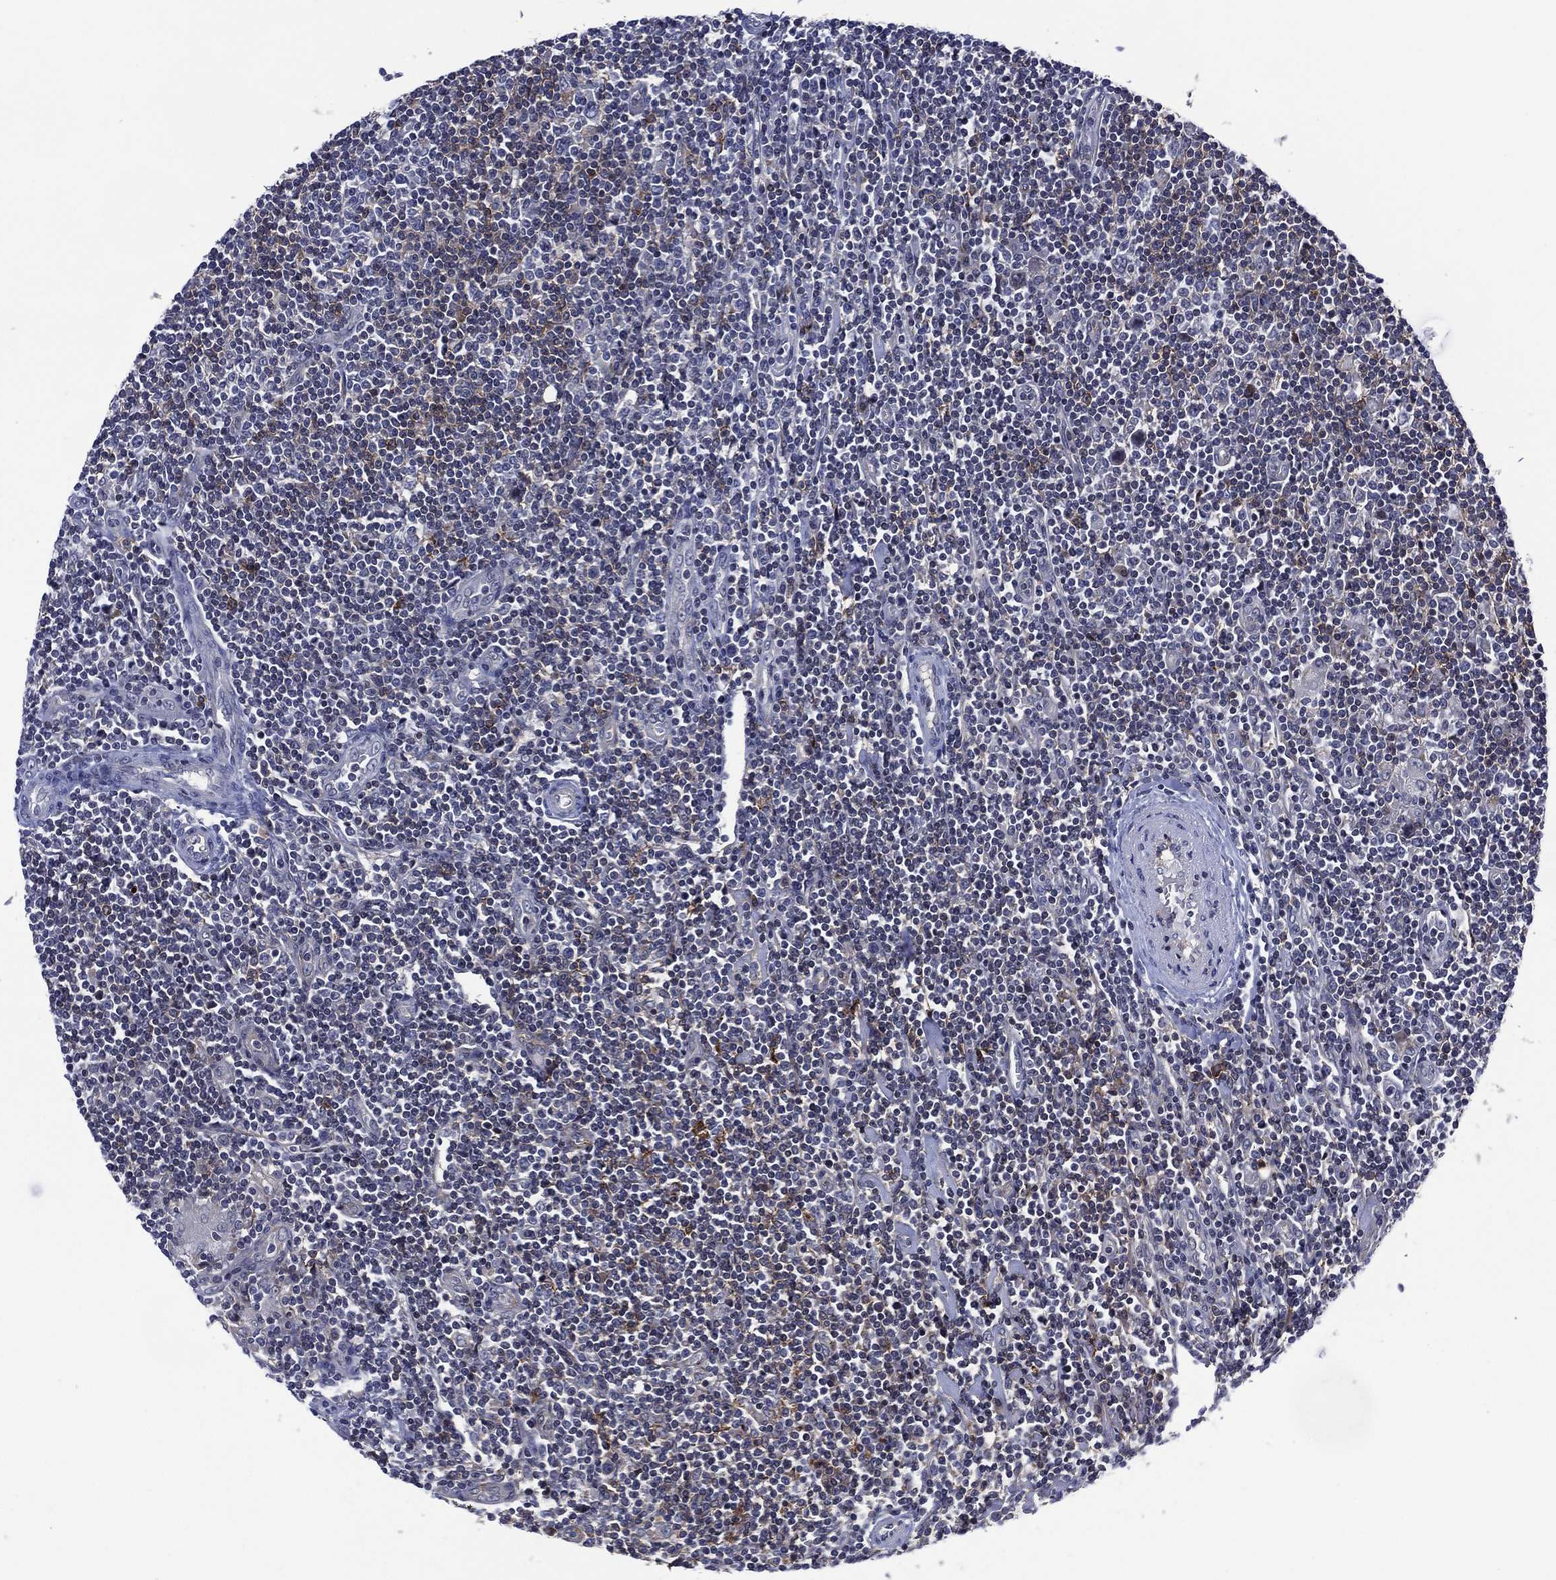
{"staining": {"intensity": "negative", "quantity": "none", "location": "none"}, "tissue": "lymphoma", "cell_type": "Tumor cells", "image_type": "cancer", "snomed": [{"axis": "morphology", "description": "Hodgkin's disease, NOS"}, {"axis": "topography", "description": "Lymph node"}], "caption": "The photomicrograph reveals no significant positivity in tumor cells of lymphoma. The staining was performed using DAB to visualize the protein expression in brown, while the nuclei were stained in blue with hematoxylin (Magnification: 20x).", "gene": "USP26", "patient": {"sex": "male", "age": 40}}